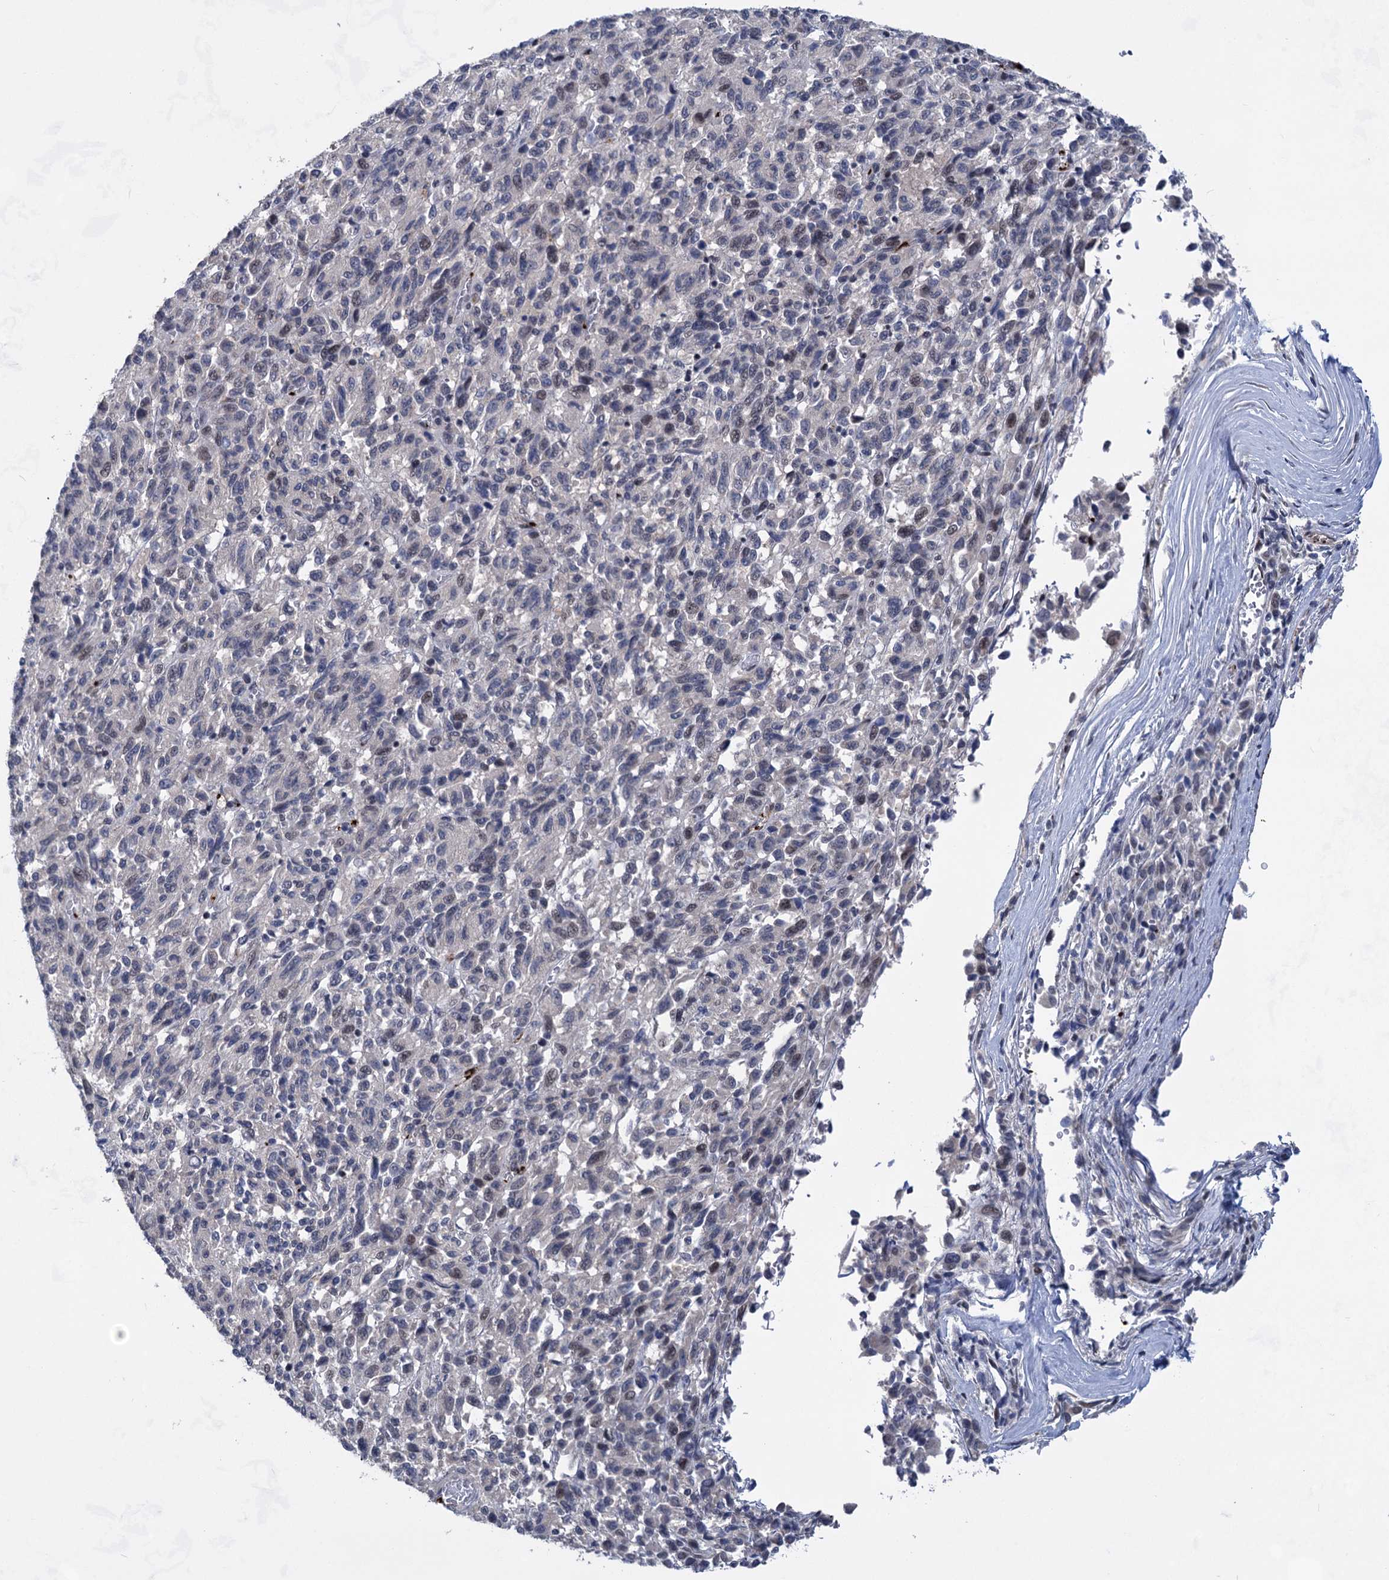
{"staining": {"intensity": "negative", "quantity": "none", "location": "none"}, "tissue": "melanoma", "cell_type": "Tumor cells", "image_type": "cancer", "snomed": [{"axis": "morphology", "description": "Malignant melanoma, Metastatic site"}, {"axis": "topography", "description": "Lung"}], "caption": "Tumor cells are negative for protein expression in human melanoma.", "gene": "MON2", "patient": {"sex": "male", "age": 64}}